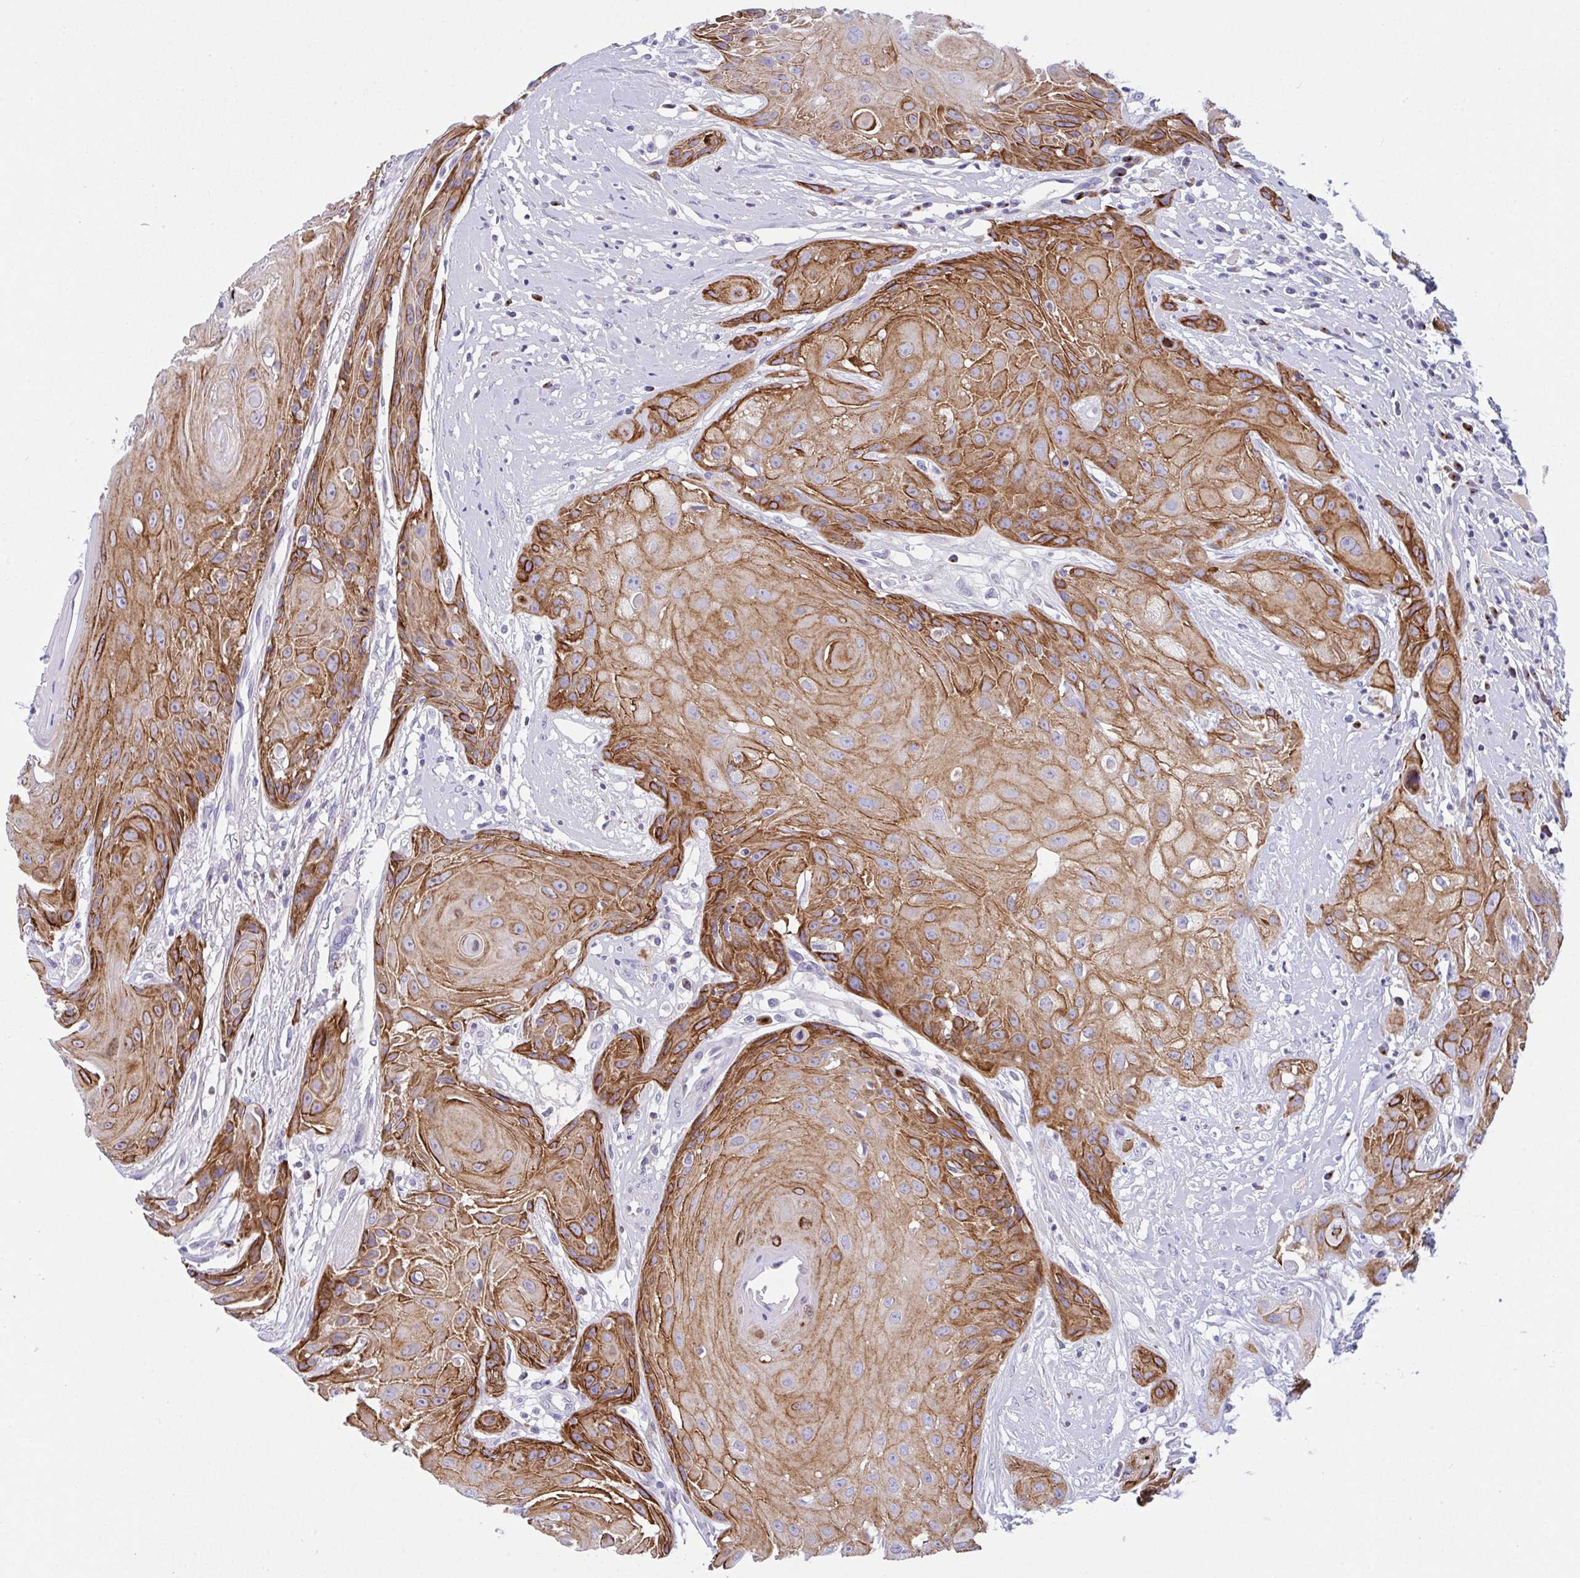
{"staining": {"intensity": "moderate", "quantity": ">75%", "location": "cytoplasmic/membranous"}, "tissue": "head and neck cancer", "cell_type": "Tumor cells", "image_type": "cancer", "snomed": [{"axis": "morphology", "description": "Squamous cell carcinoma, NOS"}, {"axis": "topography", "description": "Head-Neck"}], "caption": "Immunohistochemistry photomicrograph of neoplastic tissue: human head and neck squamous cell carcinoma stained using IHC shows medium levels of moderate protein expression localized specifically in the cytoplasmic/membranous of tumor cells, appearing as a cytoplasmic/membranous brown color.", "gene": "FBXL20", "patient": {"sex": "female", "age": 73}}